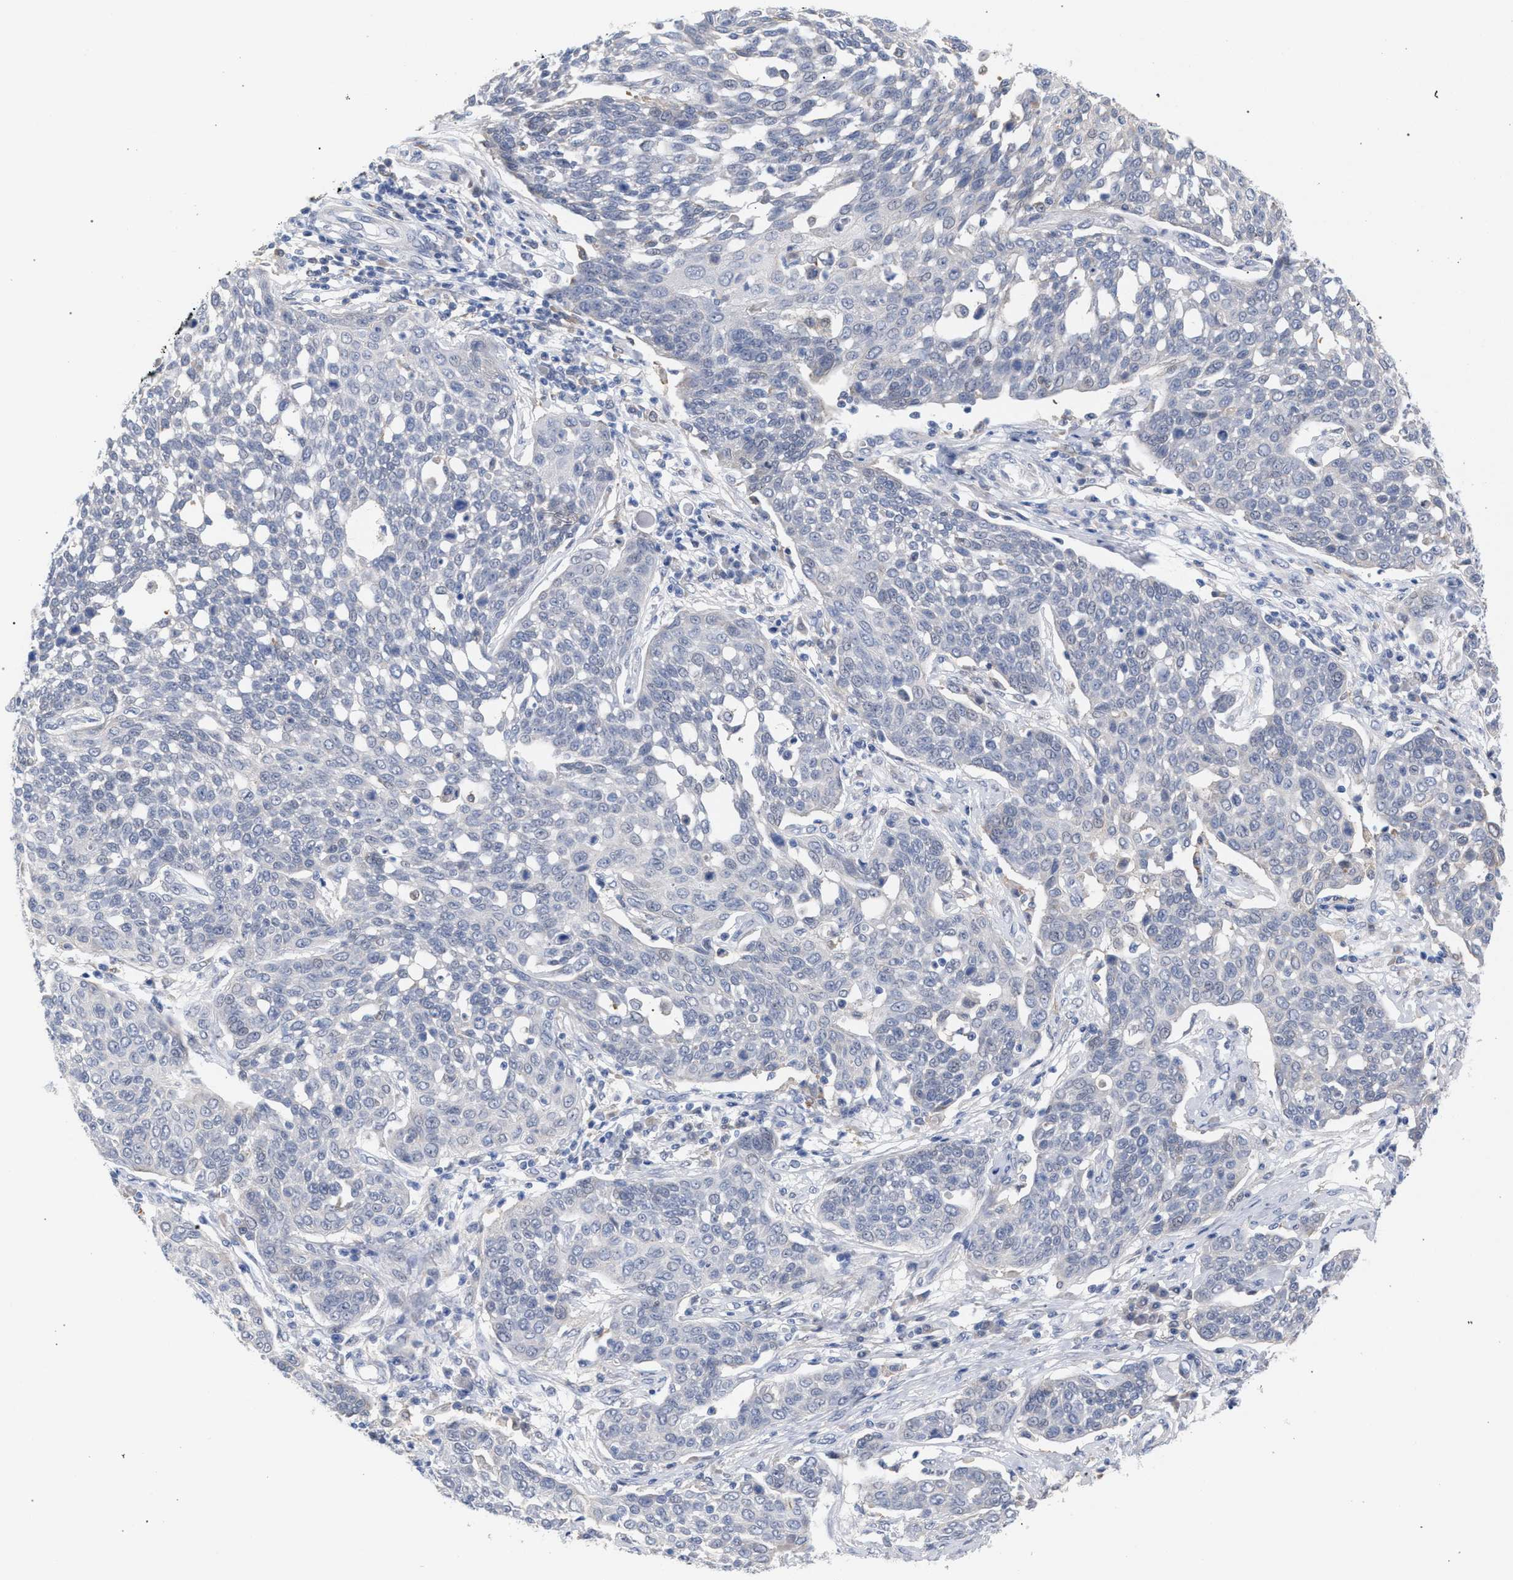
{"staining": {"intensity": "negative", "quantity": "none", "location": "none"}, "tissue": "cervical cancer", "cell_type": "Tumor cells", "image_type": "cancer", "snomed": [{"axis": "morphology", "description": "Squamous cell carcinoma, NOS"}, {"axis": "topography", "description": "Cervix"}], "caption": "An image of human cervical cancer (squamous cell carcinoma) is negative for staining in tumor cells.", "gene": "FHOD3", "patient": {"sex": "female", "age": 34}}